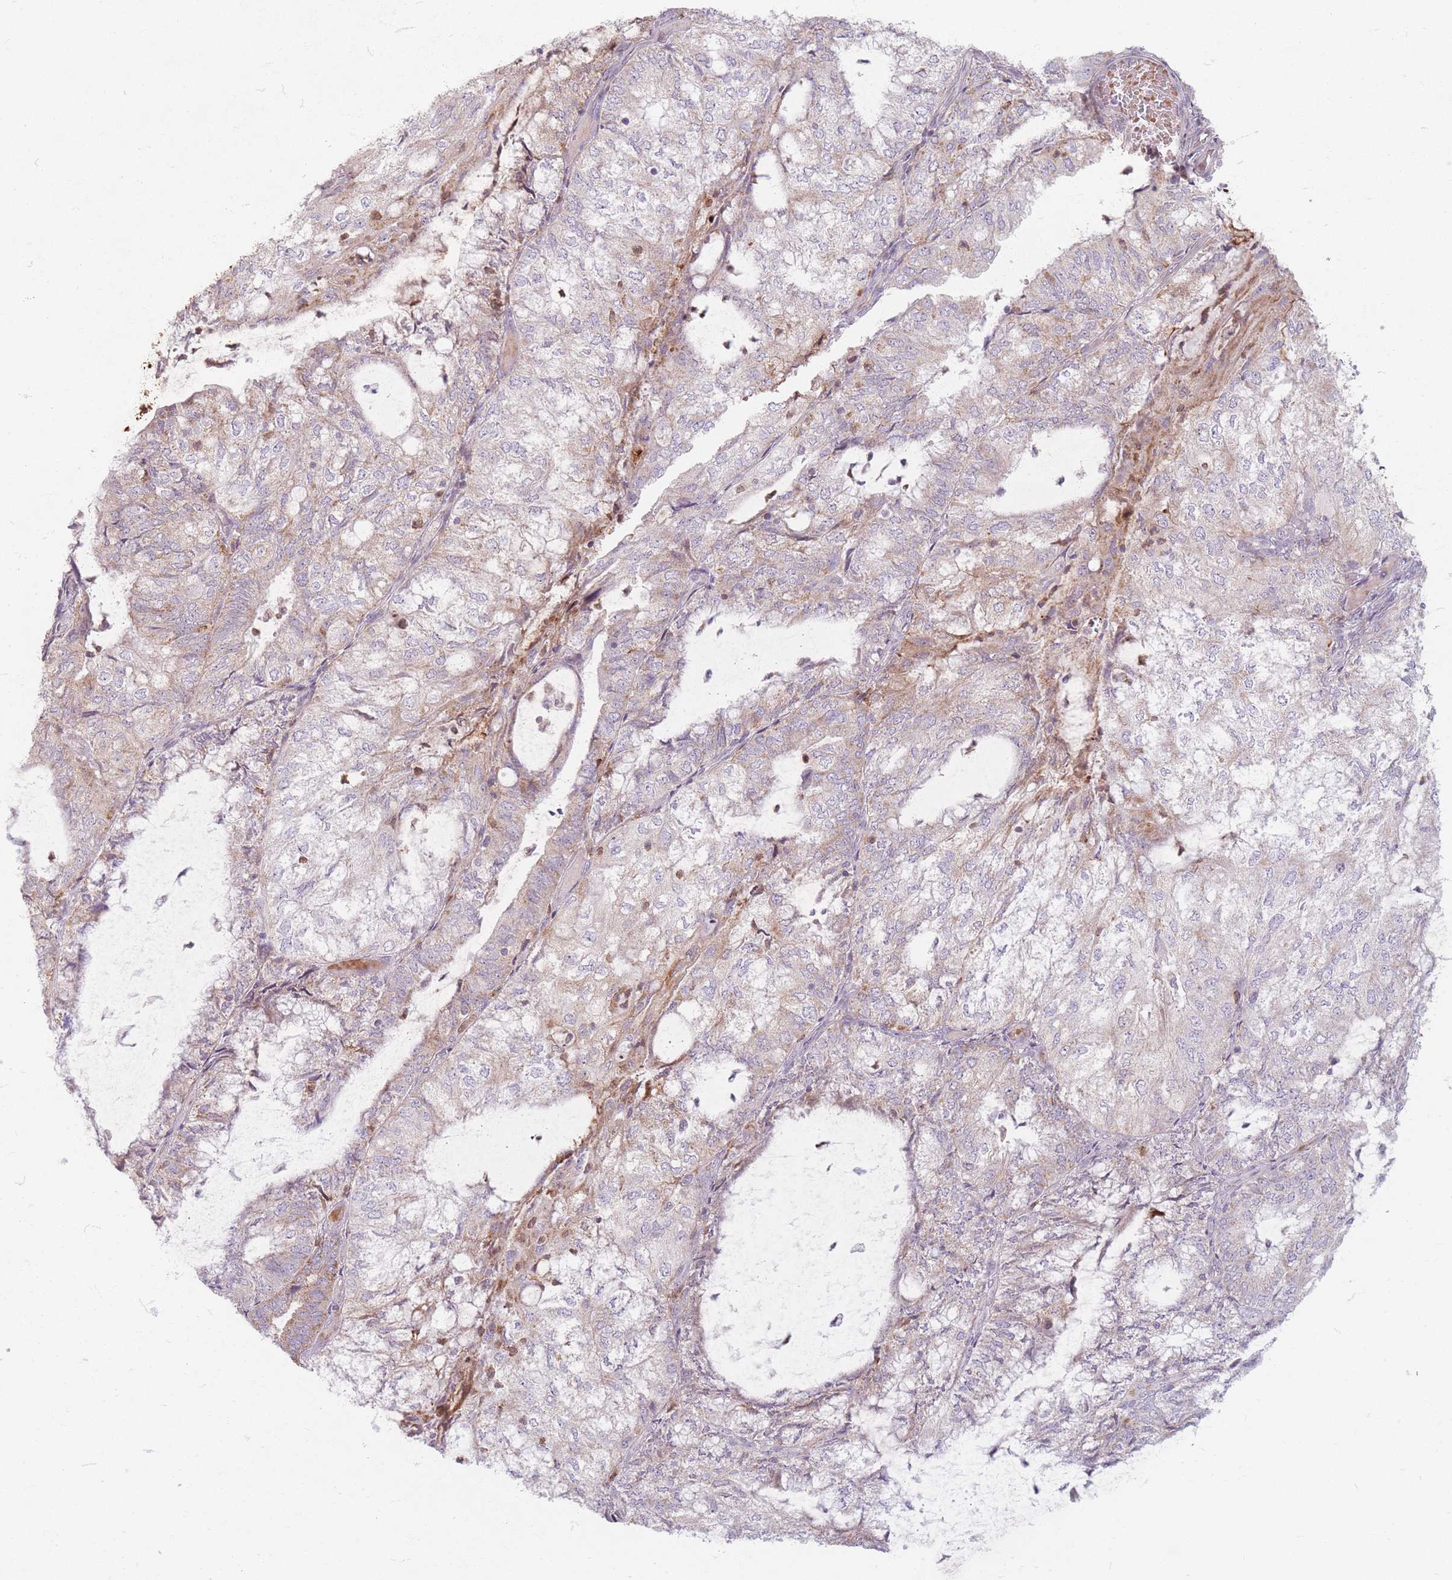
{"staining": {"intensity": "moderate", "quantity": "25%-75%", "location": "cytoplasmic/membranous"}, "tissue": "endometrial cancer", "cell_type": "Tumor cells", "image_type": "cancer", "snomed": [{"axis": "morphology", "description": "Adenocarcinoma, NOS"}, {"axis": "topography", "description": "Endometrium"}], "caption": "This micrograph demonstrates endometrial cancer (adenocarcinoma) stained with IHC to label a protein in brown. The cytoplasmic/membranous of tumor cells show moderate positivity for the protein. Nuclei are counter-stained blue.", "gene": "CHCHD7", "patient": {"sex": "female", "age": 81}}